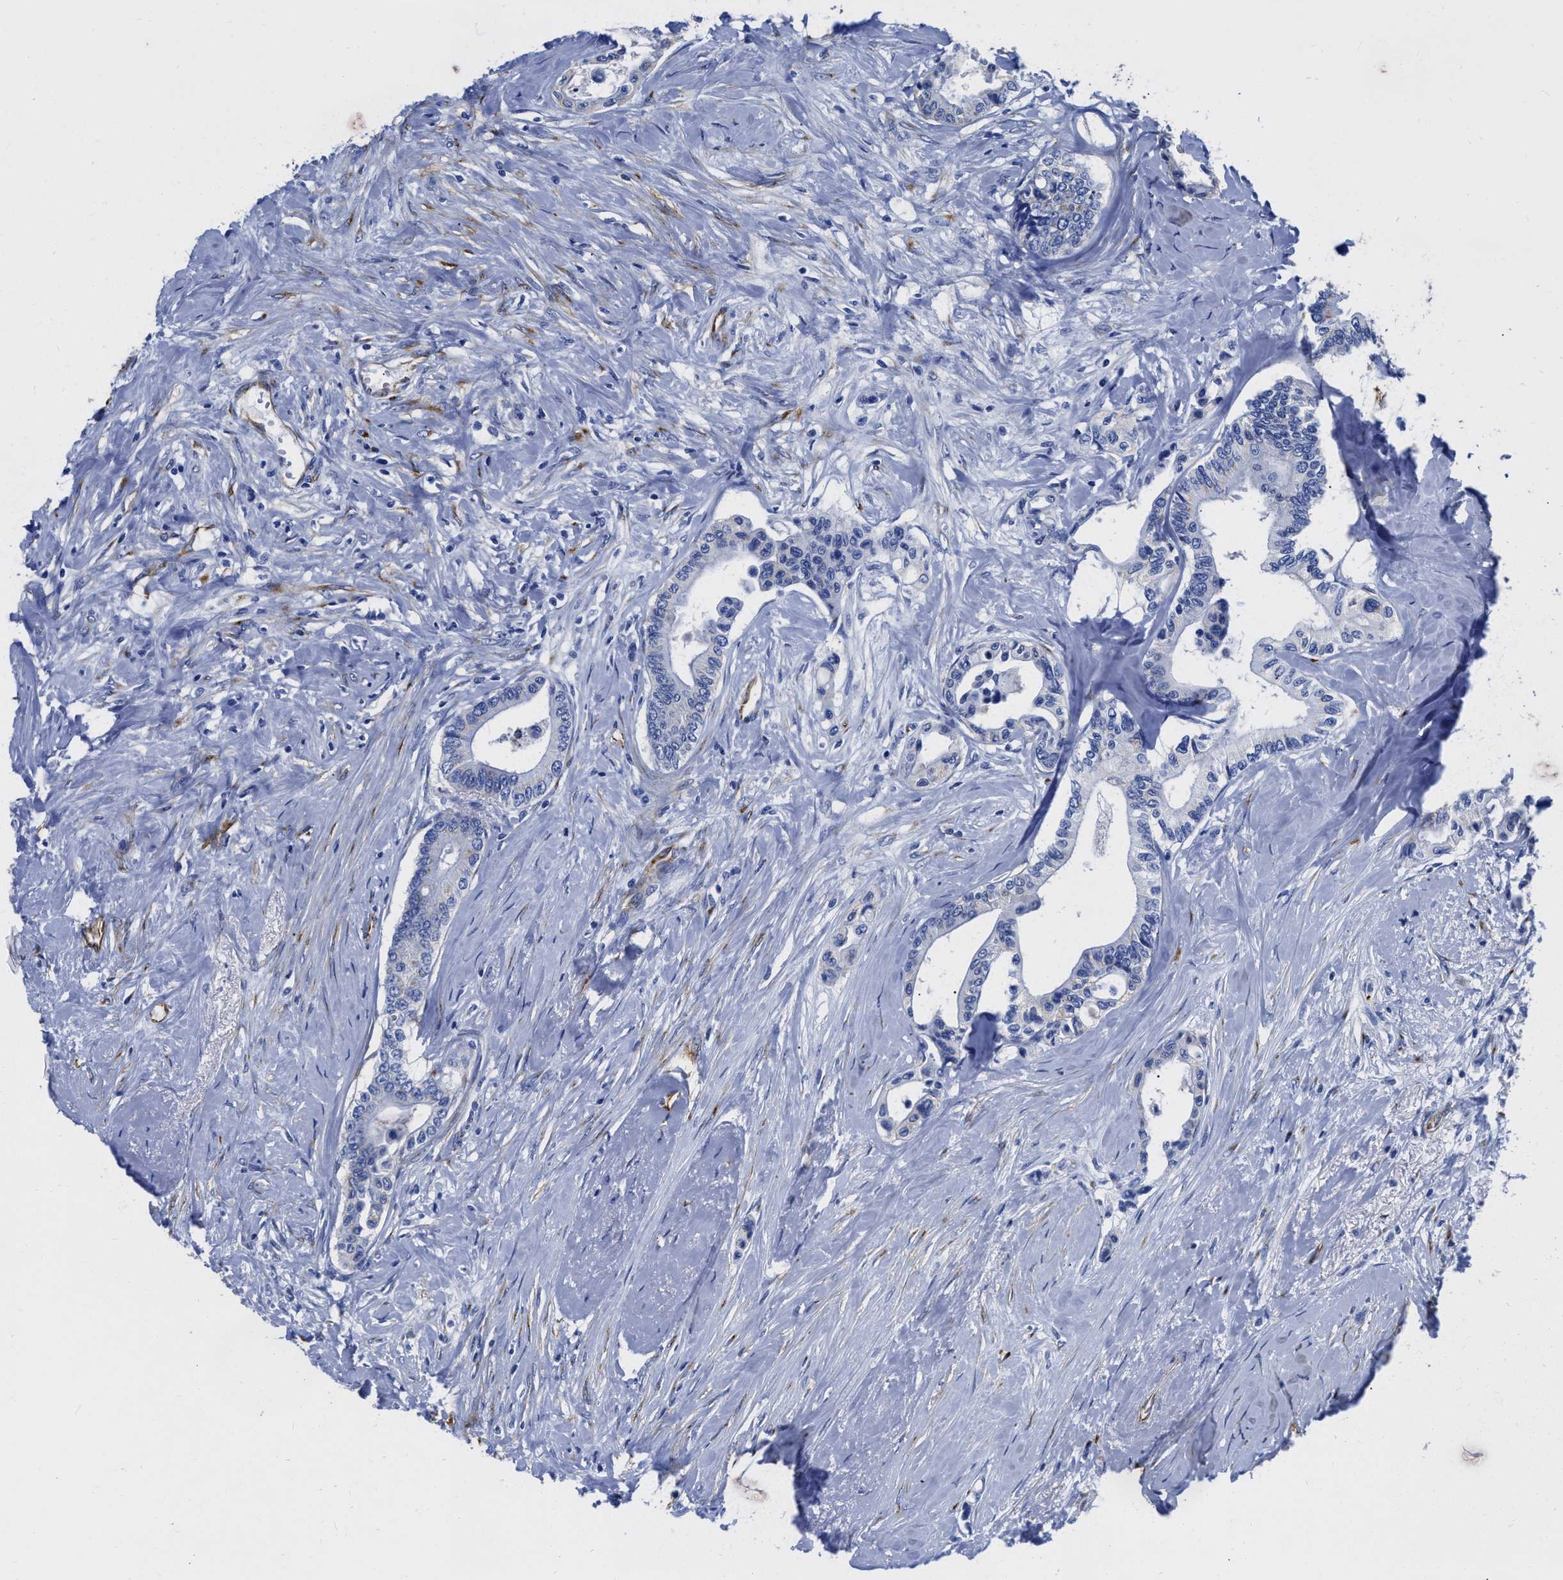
{"staining": {"intensity": "weak", "quantity": "<25%", "location": "cytoplasmic/membranous"}, "tissue": "colorectal cancer", "cell_type": "Tumor cells", "image_type": "cancer", "snomed": [{"axis": "morphology", "description": "Normal tissue, NOS"}, {"axis": "morphology", "description": "Adenocarcinoma, NOS"}, {"axis": "topography", "description": "Colon"}], "caption": "This is an immunohistochemistry (IHC) micrograph of human colorectal cancer (adenocarcinoma). There is no staining in tumor cells.", "gene": "TVP23B", "patient": {"sex": "male", "age": 82}}